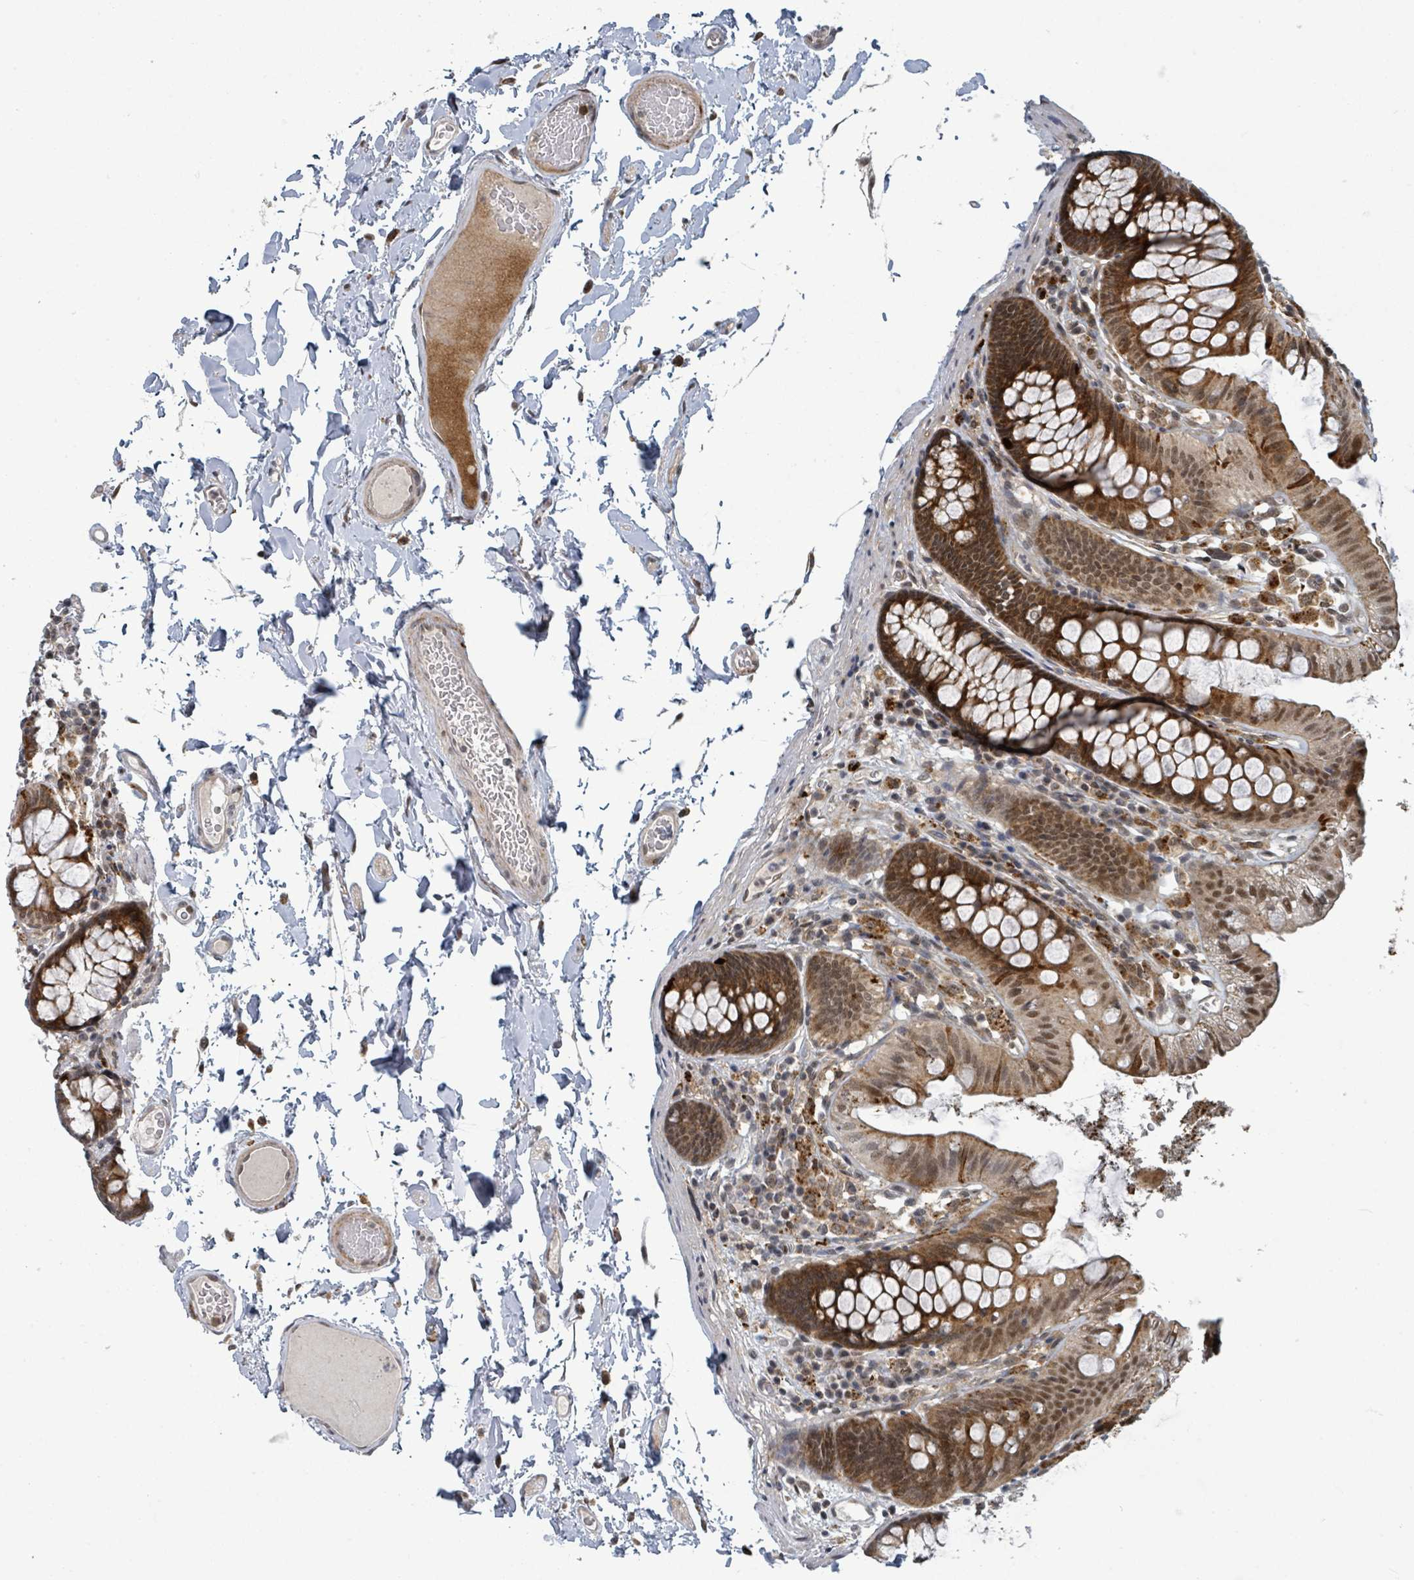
{"staining": {"intensity": "weak", "quantity": ">75%", "location": "cytoplasmic/membranous"}, "tissue": "colon", "cell_type": "Endothelial cells", "image_type": "normal", "snomed": [{"axis": "morphology", "description": "Normal tissue, NOS"}, {"axis": "topography", "description": "Colon"}], "caption": "Immunohistochemical staining of unremarkable human colon displays low levels of weak cytoplasmic/membranous staining in approximately >75% of endothelial cells.", "gene": "GTF3C1", "patient": {"sex": "male", "age": 84}}